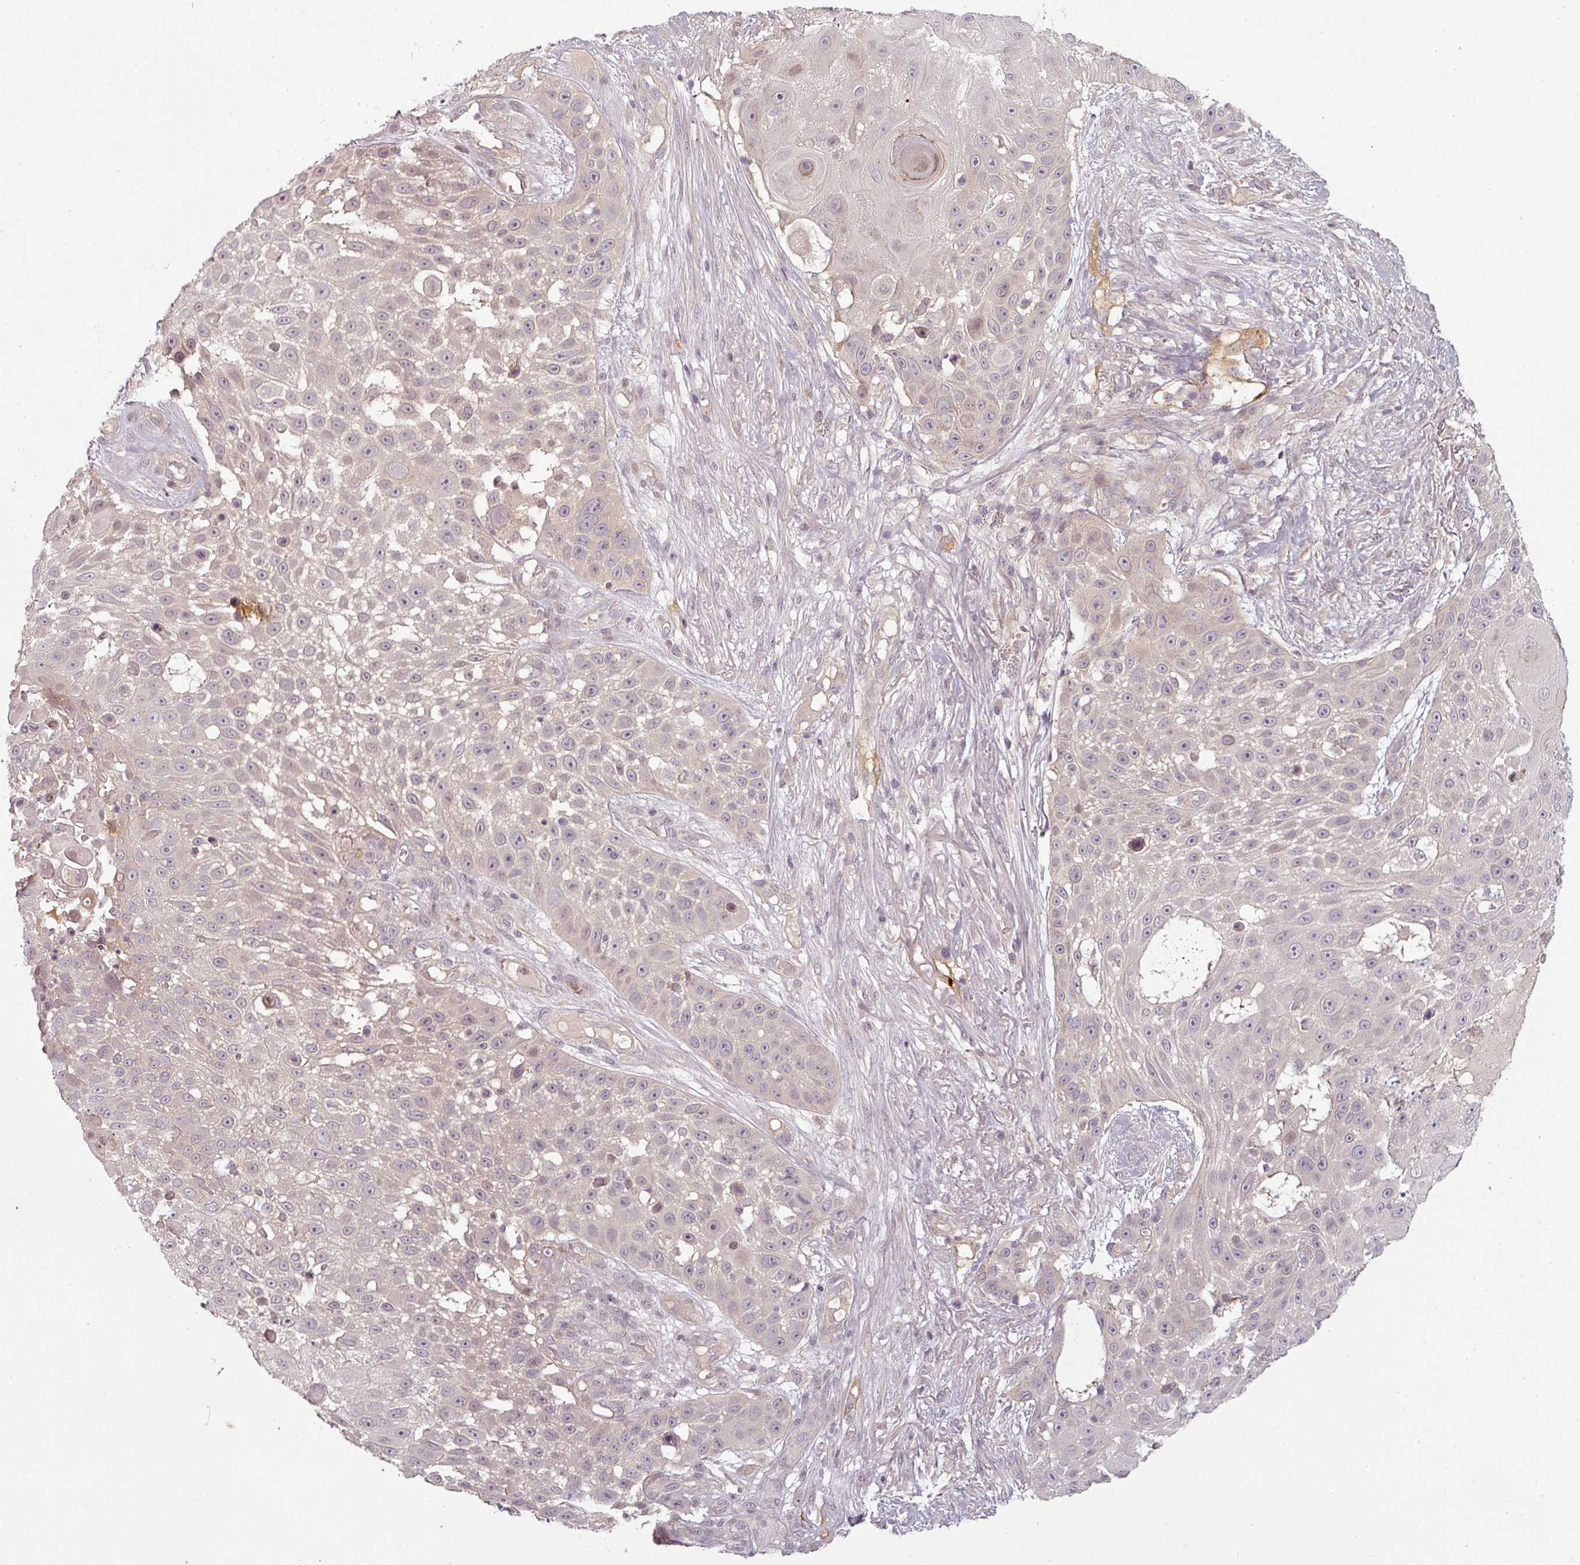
{"staining": {"intensity": "weak", "quantity": "<25%", "location": "cytoplasmic/membranous"}, "tissue": "skin cancer", "cell_type": "Tumor cells", "image_type": "cancer", "snomed": [{"axis": "morphology", "description": "Squamous cell carcinoma, NOS"}, {"axis": "topography", "description": "Skin"}], "caption": "Micrograph shows no protein staining in tumor cells of skin squamous cell carcinoma tissue.", "gene": "SLC16A9", "patient": {"sex": "female", "age": 86}}